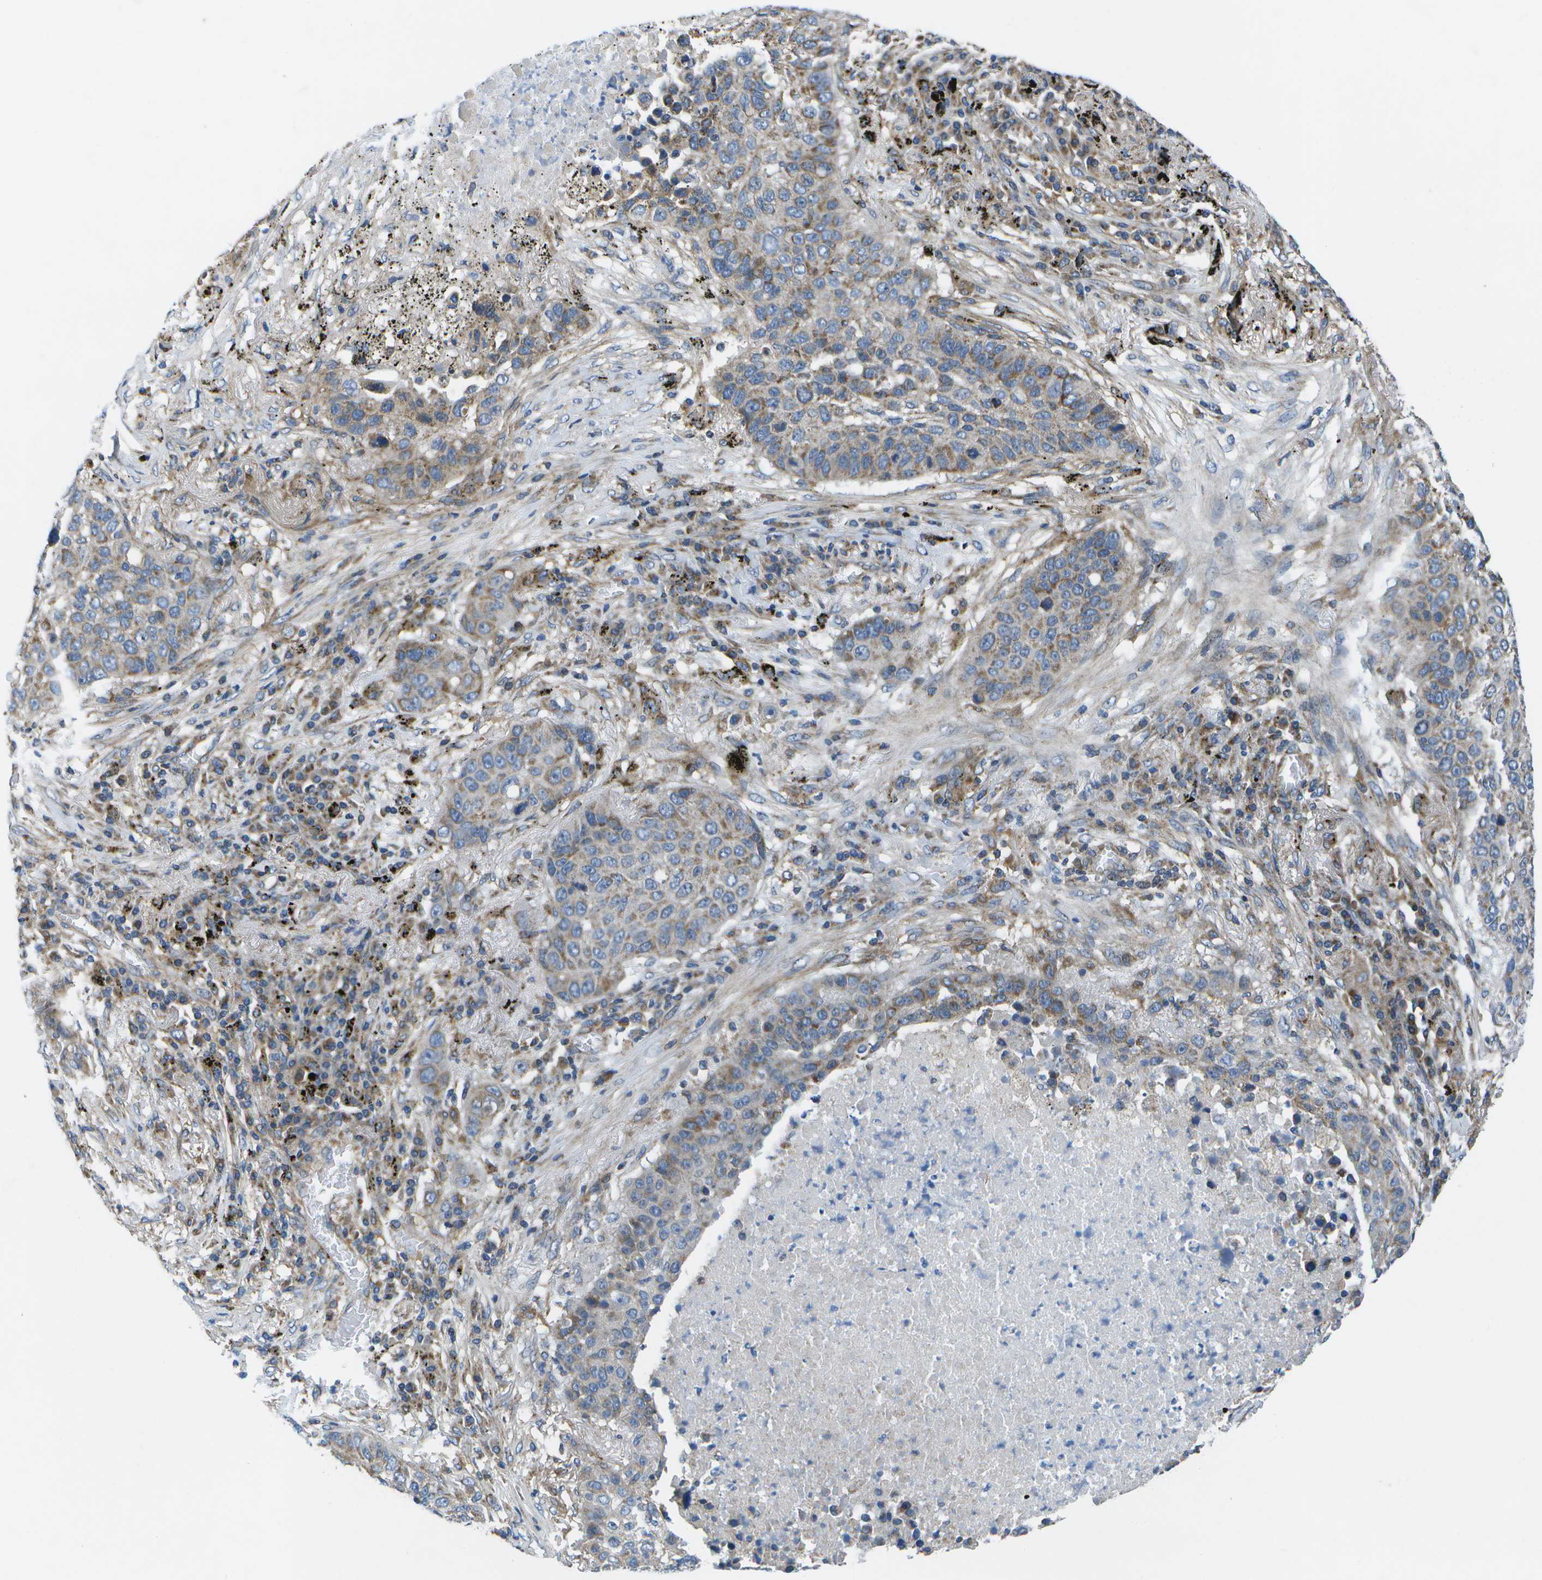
{"staining": {"intensity": "weak", "quantity": "25%-75%", "location": "cytoplasmic/membranous"}, "tissue": "lung cancer", "cell_type": "Tumor cells", "image_type": "cancer", "snomed": [{"axis": "morphology", "description": "Squamous cell carcinoma, NOS"}, {"axis": "topography", "description": "Lung"}], "caption": "Squamous cell carcinoma (lung) stained with a brown dye shows weak cytoplasmic/membranous positive expression in approximately 25%-75% of tumor cells.", "gene": "MVK", "patient": {"sex": "male", "age": 57}}